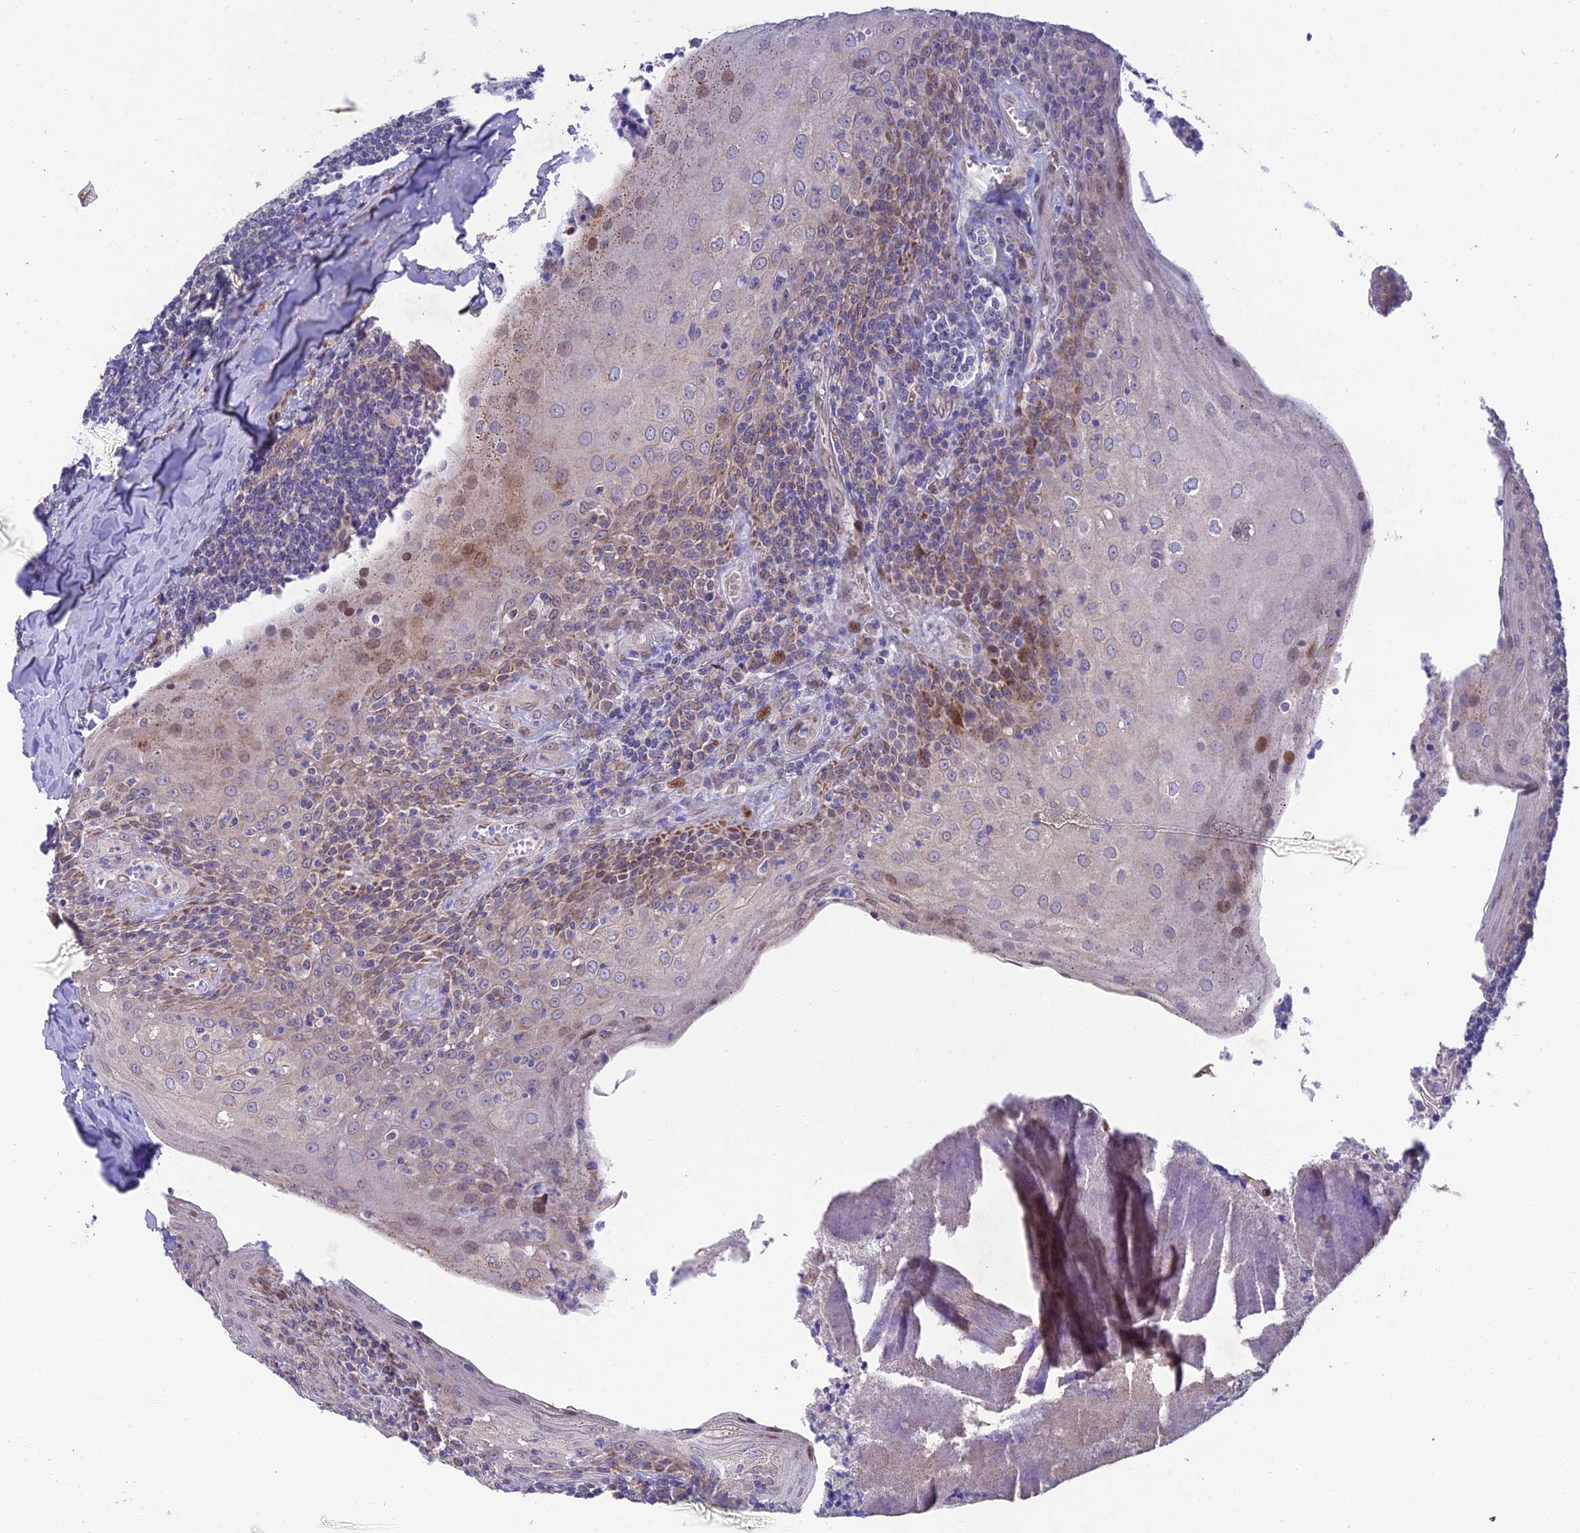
{"staining": {"intensity": "negative", "quantity": "none", "location": "none"}, "tissue": "tonsil", "cell_type": "Germinal center cells", "image_type": "normal", "snomed": [{"axis": "morphology", "description": "Normal tissue, NOS"}, {"axis": "topography", "description": "Tonsil"}], "caption": "IHC micrograph of benign tonsil: tonsil stained with DAB (3,3'-diaminobenzidine) shows no significant protein staining in germinal center cells.", "gene": "MGAT2", "patient": {"sex": "male", "age": 27}}